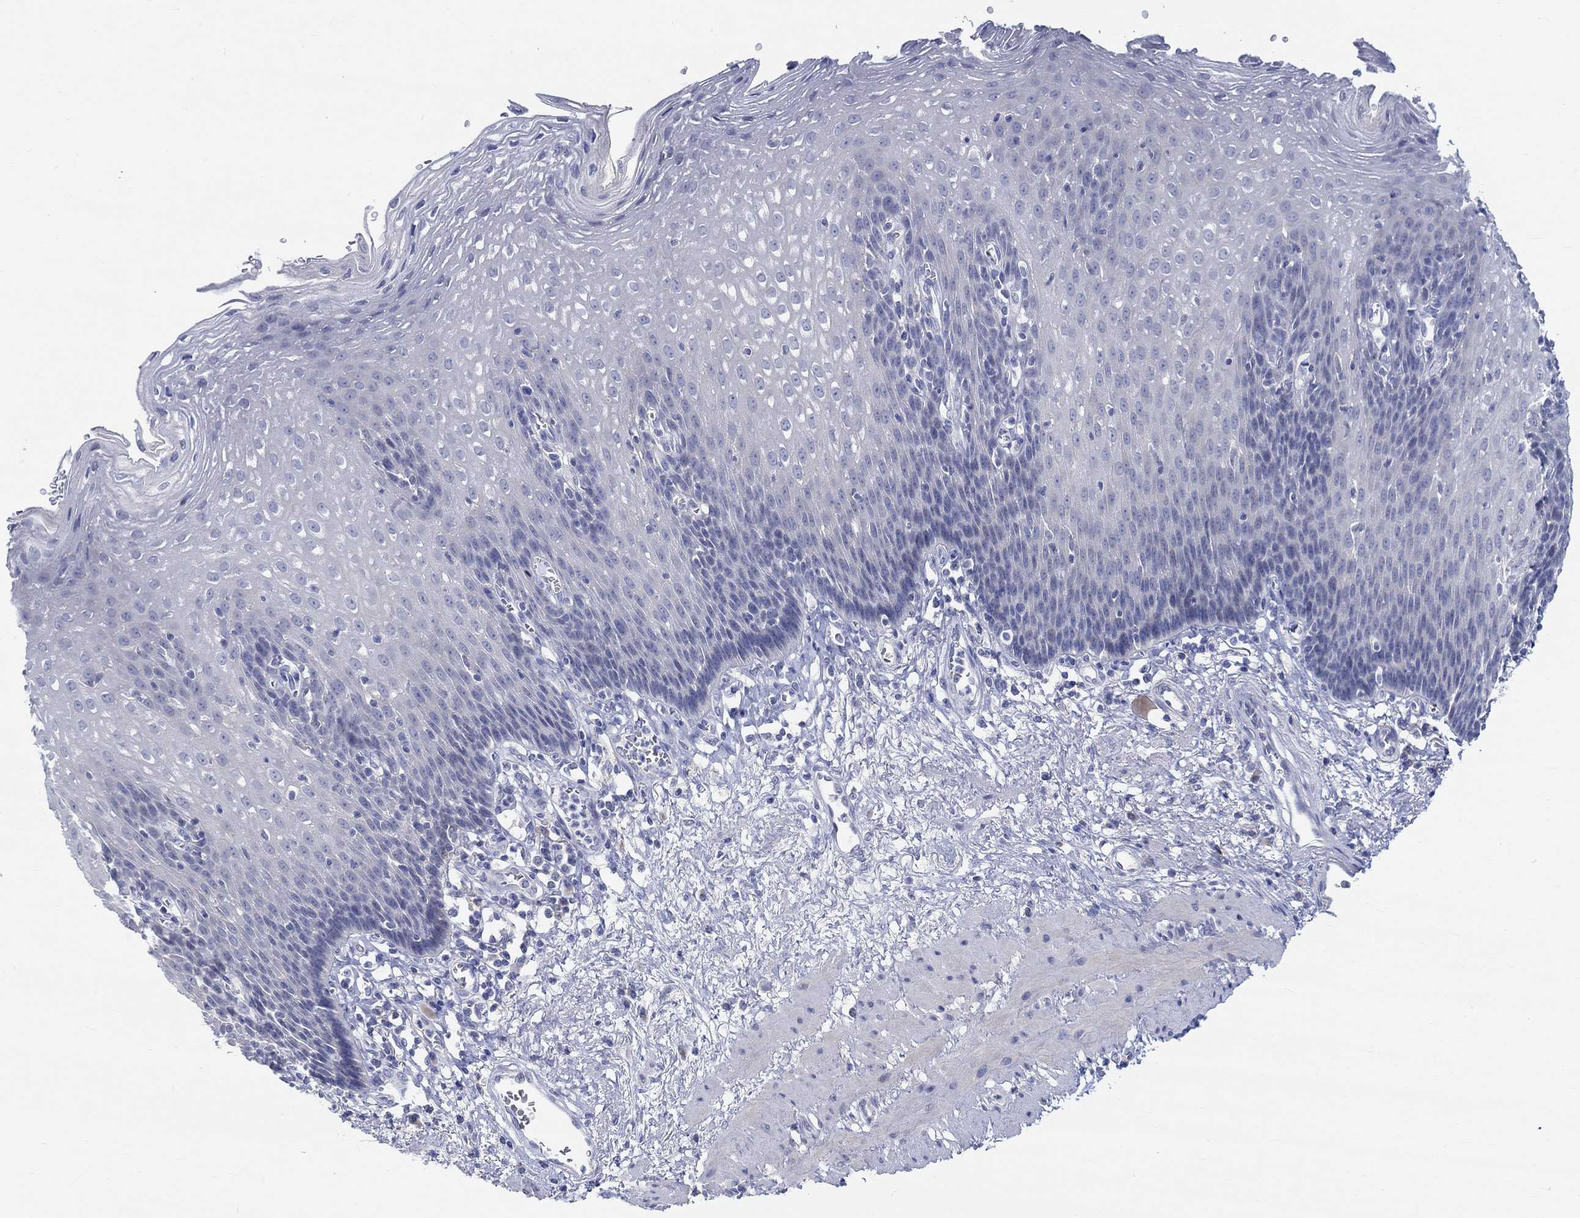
{"staining": {"intensity": "negative", "quantity": "none", "location": "none"}, "tissue": "esophagus", "cell_type": "Squamous epithelial cells", "image_type": "normal", "snomed": [{"axis": "morphology", "description": "Normal tissue, NOS"}, {"axis": "topography", "description": "Esophagus"}], "caption": "Immunohistochemistry (IHC) image of benign esophagus: human esophagus stained with DAB demonstrates no significant protein expression in squamous epithelial cells. (Brightfield microscopy of DAB (3,3'-diaminobenzidine) IHC at high magnification).", "gene": "NAV3", "patient": {"sex": "male", "age": 57}}